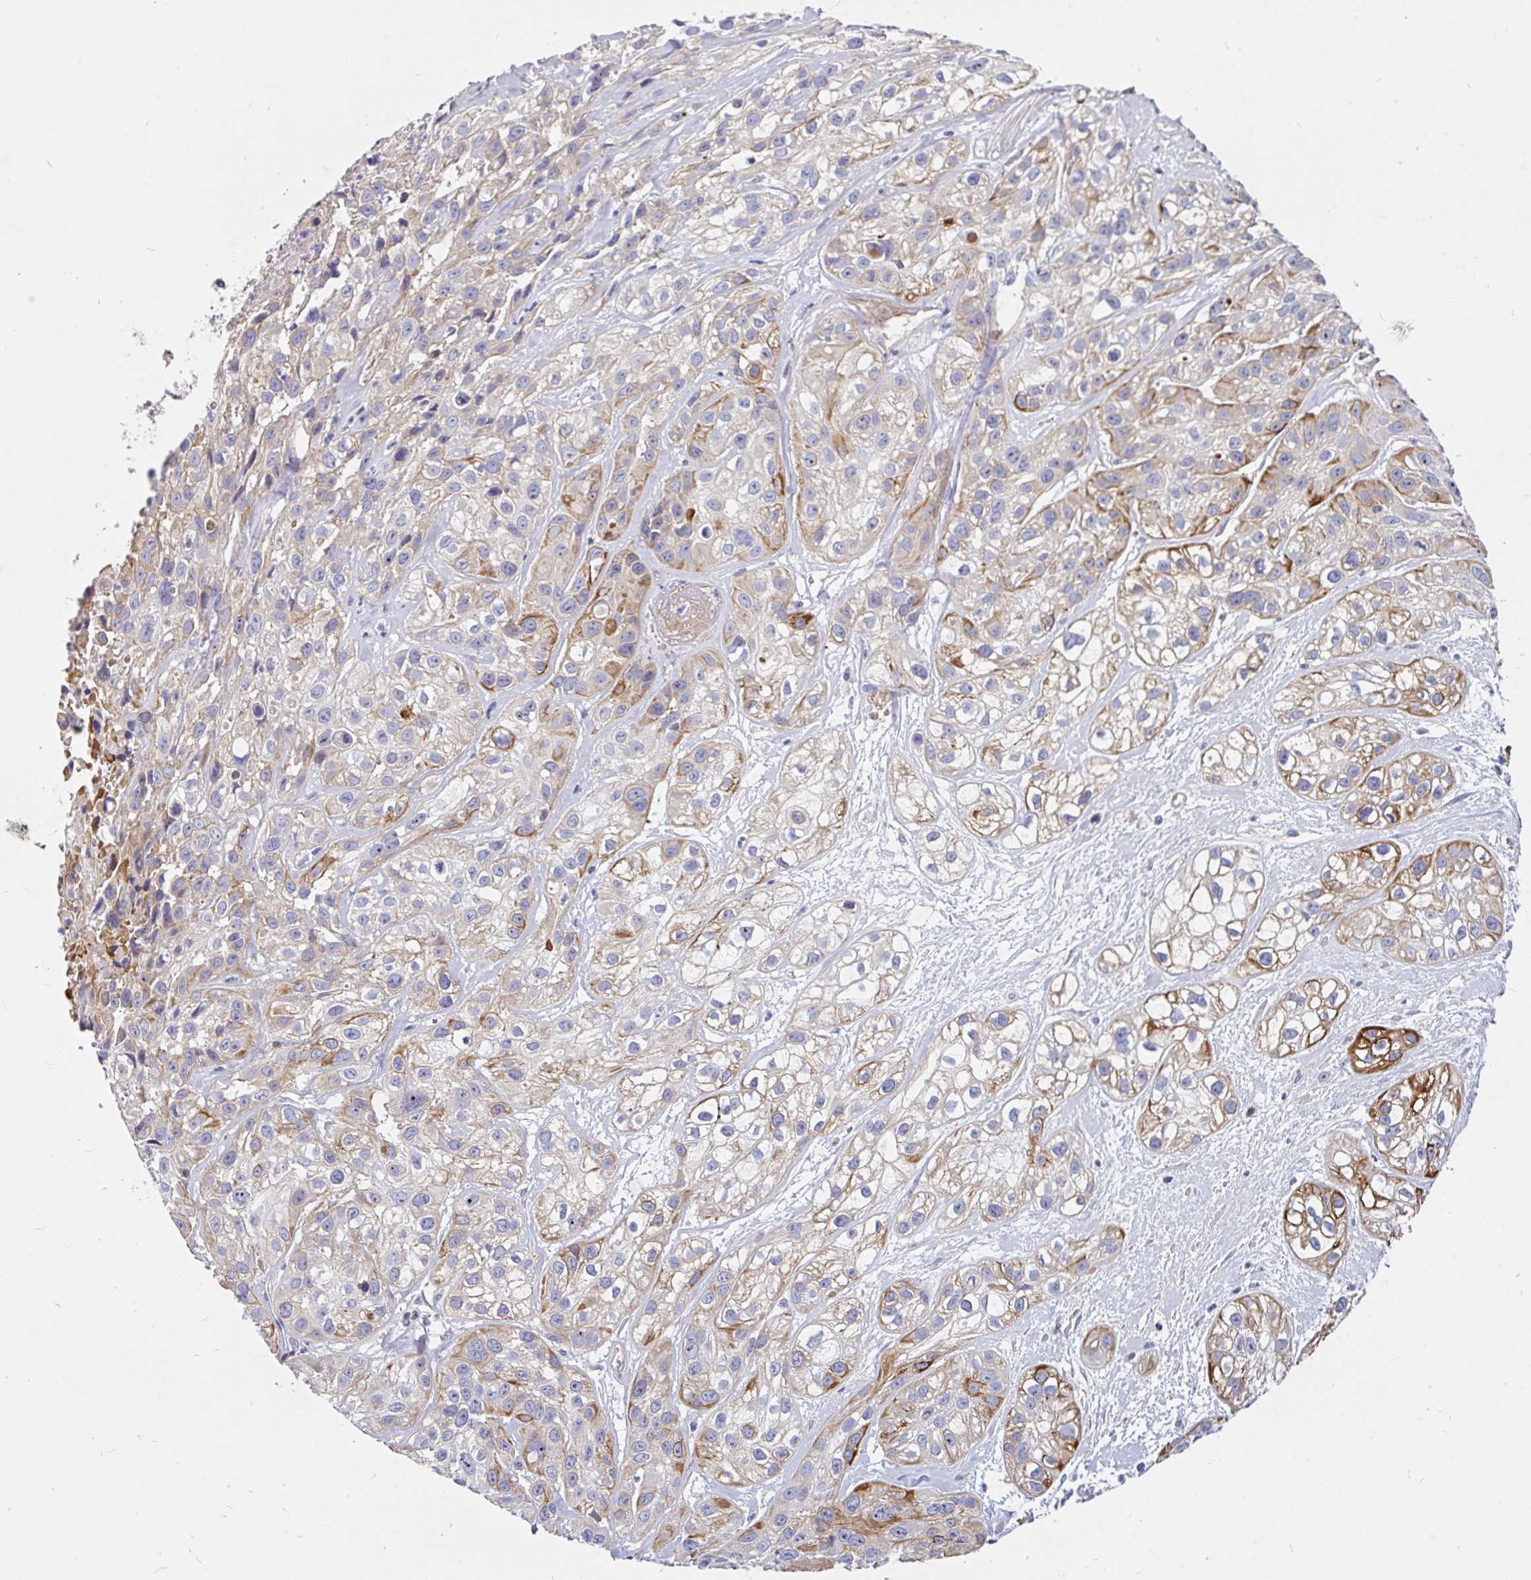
{"staining": {"intensity": "strong", "quantity": "<25%", "location": "cytoplasmic/membranous"}, "tissue": "skin cancer", "cell_type": "Tumor cells", "image_type": "cancer", "snomed": [{"axis": "morphology", "description": "Squamous cell carcinoma, NOS"}, {"axis": "topography", "description": "Skin"}], "caption": "Immunohistochemical staining of human squamous cell carcinoma (skin) shows medium levels of strong cytoplasmic/membranous protein positivity in approximately <25% of tumor cells.", "gene": "LRRC26", "patient": {"sex": "male", "age": 82}}